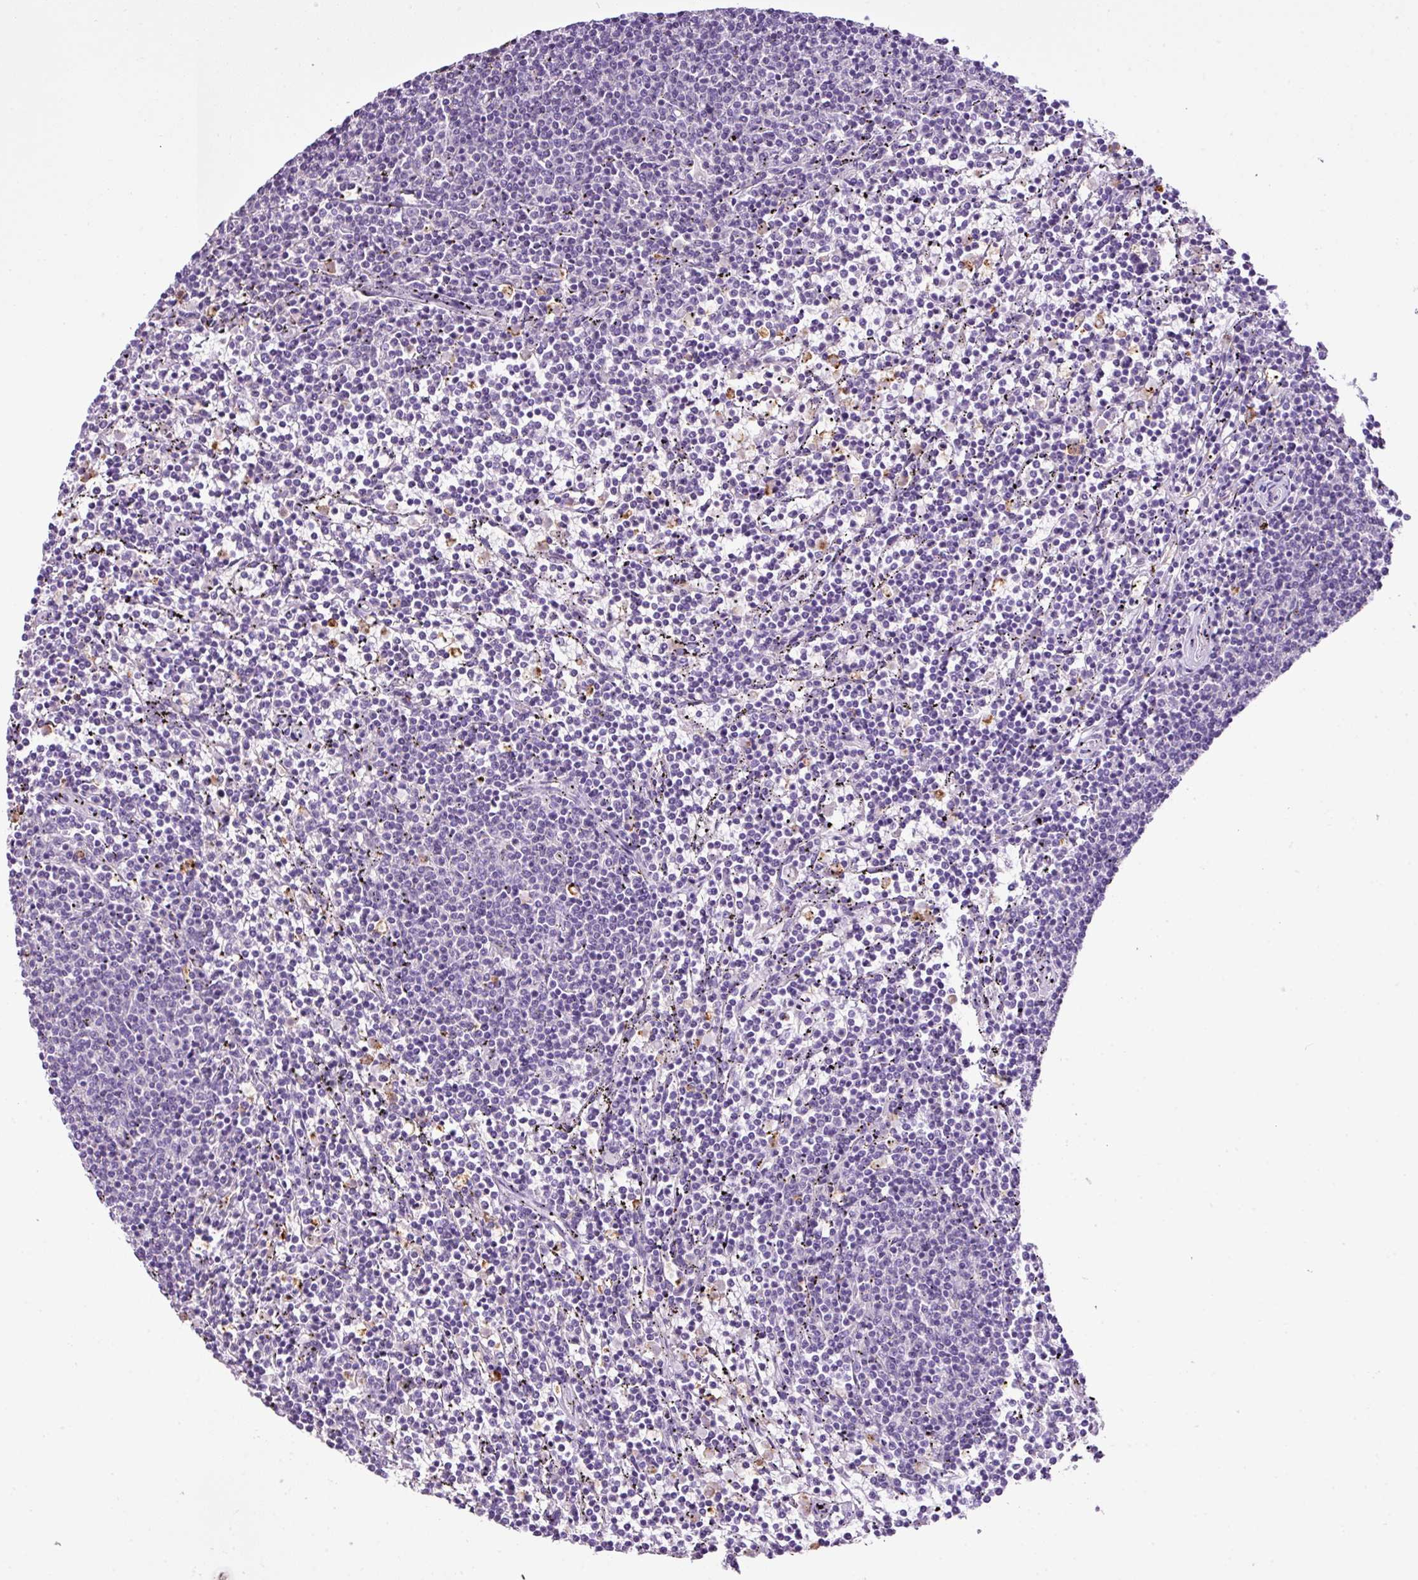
{"staining": {"intensity": "negative", "quantity": "none", "location": "none"}, "tissue": "lymphoma", "cell_type": "Tumor cells", "image_type": "cancer", "snomed": [{"axis": "morphology", "description": "Malignant lymphoma, non-Hodgkin's type, Low grade"}, {"axis": "topography", "description": "Spleen"}], "caption": "There is no significant expression in tumor cells of malignant lymphoma, non-Hodgkin's type (low-grade). (Brightfield microscopy of DAB (3,3'-diaminobenzidine) immunohistochemistry at high magnification).", "gene": "HTR3E", "patient": {"sex": "female", "age": 50}}